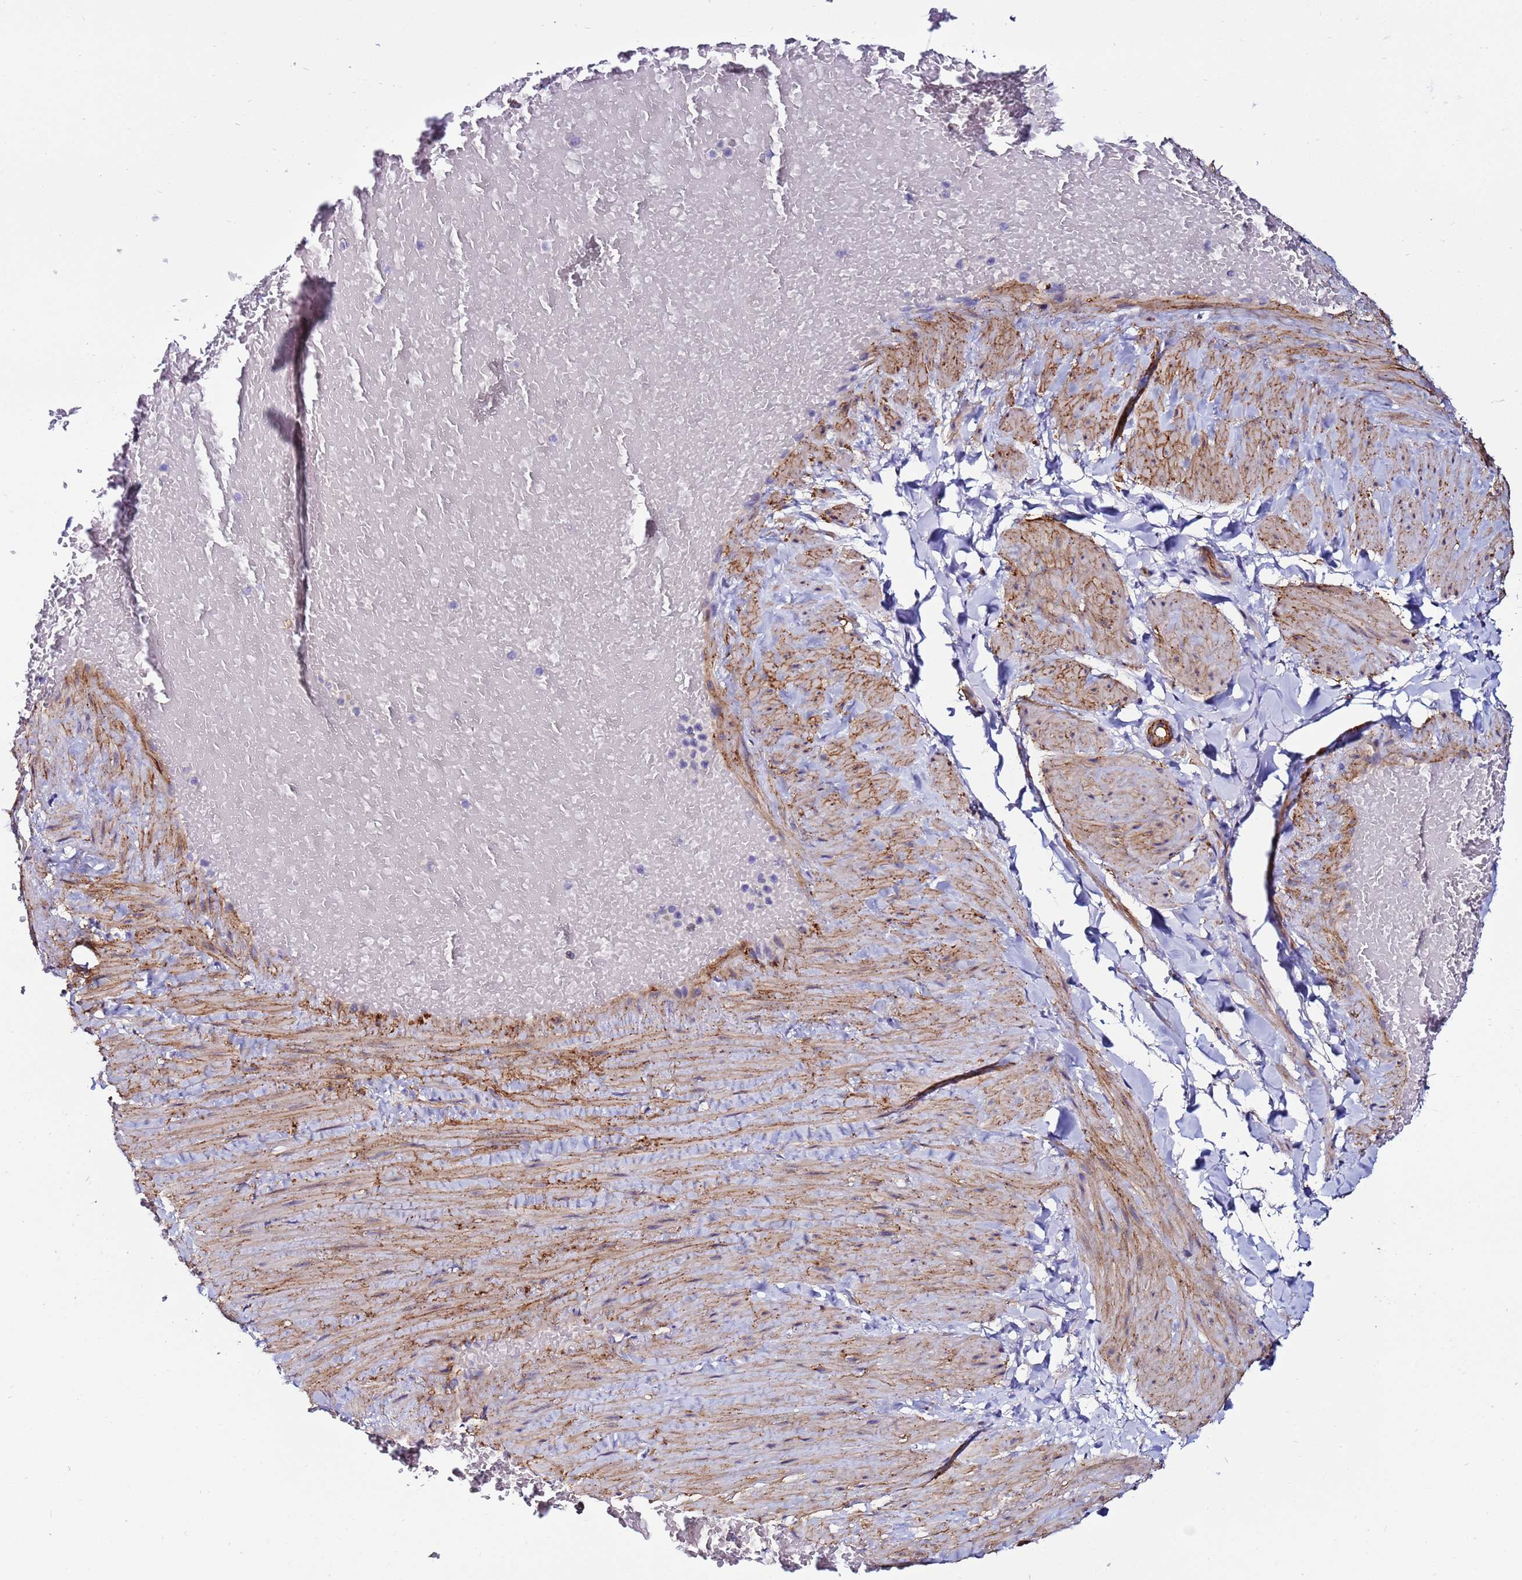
{"staining": {"intensity": "negative", "quantity": "none", "location": "none"}, "tissue": "adipose tissue", "cell_type": "Adipocytes", "image_type": "normal", "snomed": [{"axis": "morphology", "description": "Normal tissue, NOS"}, {"axis": "topography", "description": "Soft tissue"}, {"axis": "topography", "description": "Vascular tissue"}], "caption": "Histopathology image shows no protein positivity in adipocytes of normal adipose tissue.", "gene": "DEFB104A", "patient": {"sex": "male", "age": 54}}